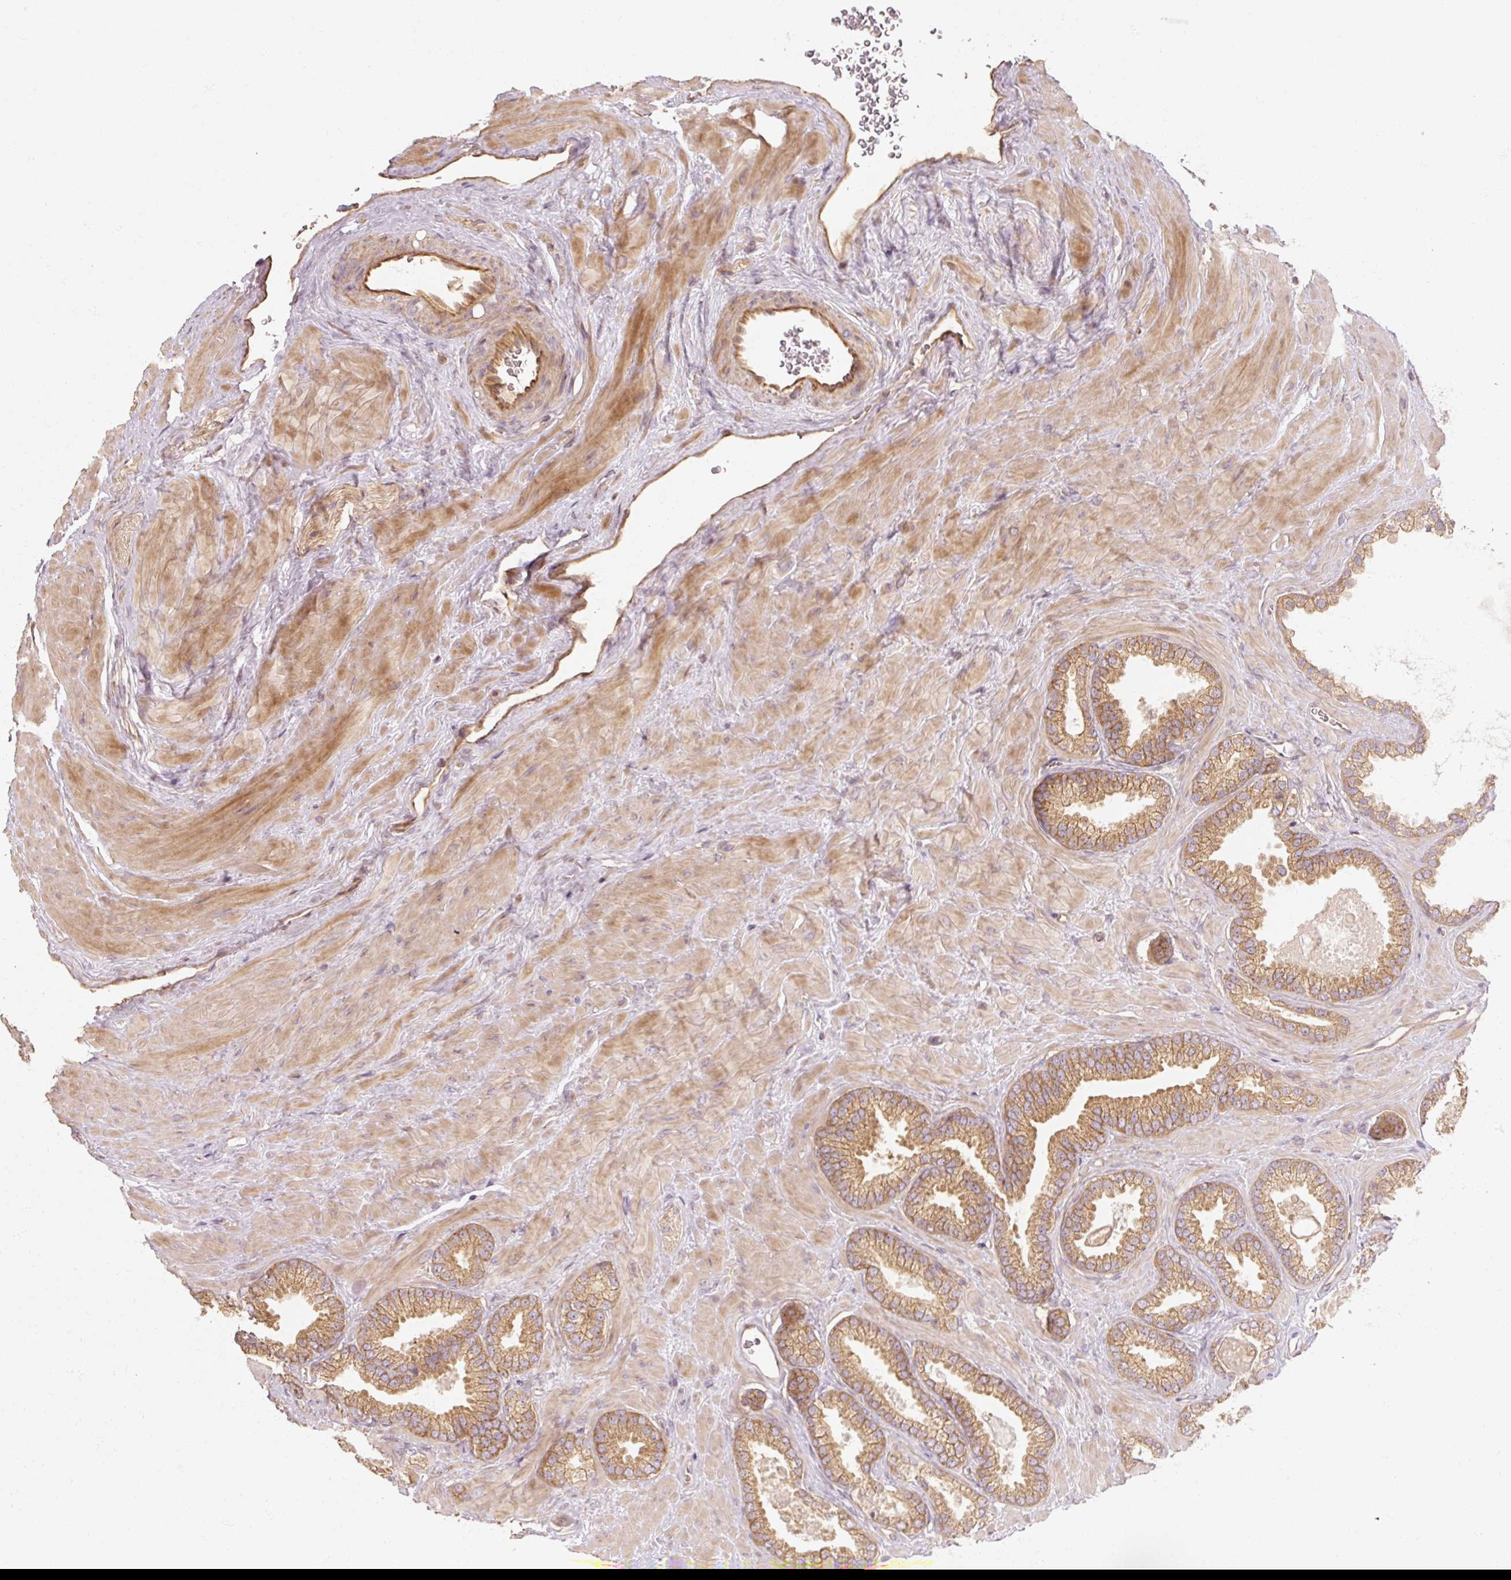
{"staining": {"intensity": "moderate", "quantity": ">75%", "location": "cytoplasmic/membranous"}, "tissue": "prostate cancer", "cell_type": "Tumor cells", "image_type": "cancer", "snomed": [{"axis": "morphology", "description": "Adenocarcinoma, Low grade"}, {"axis": "topography", "description": "Prostate"}], "caption": "About >75% of tumor cells in prostate cancer (low-grade adenocarcinoma) exhibit moderate cytoplasmic/membranous protein staining as visualized by brown immunohistochemical staining.", "gene": "RB1CC1", "patient": {"sex": "male", "age": 62}}